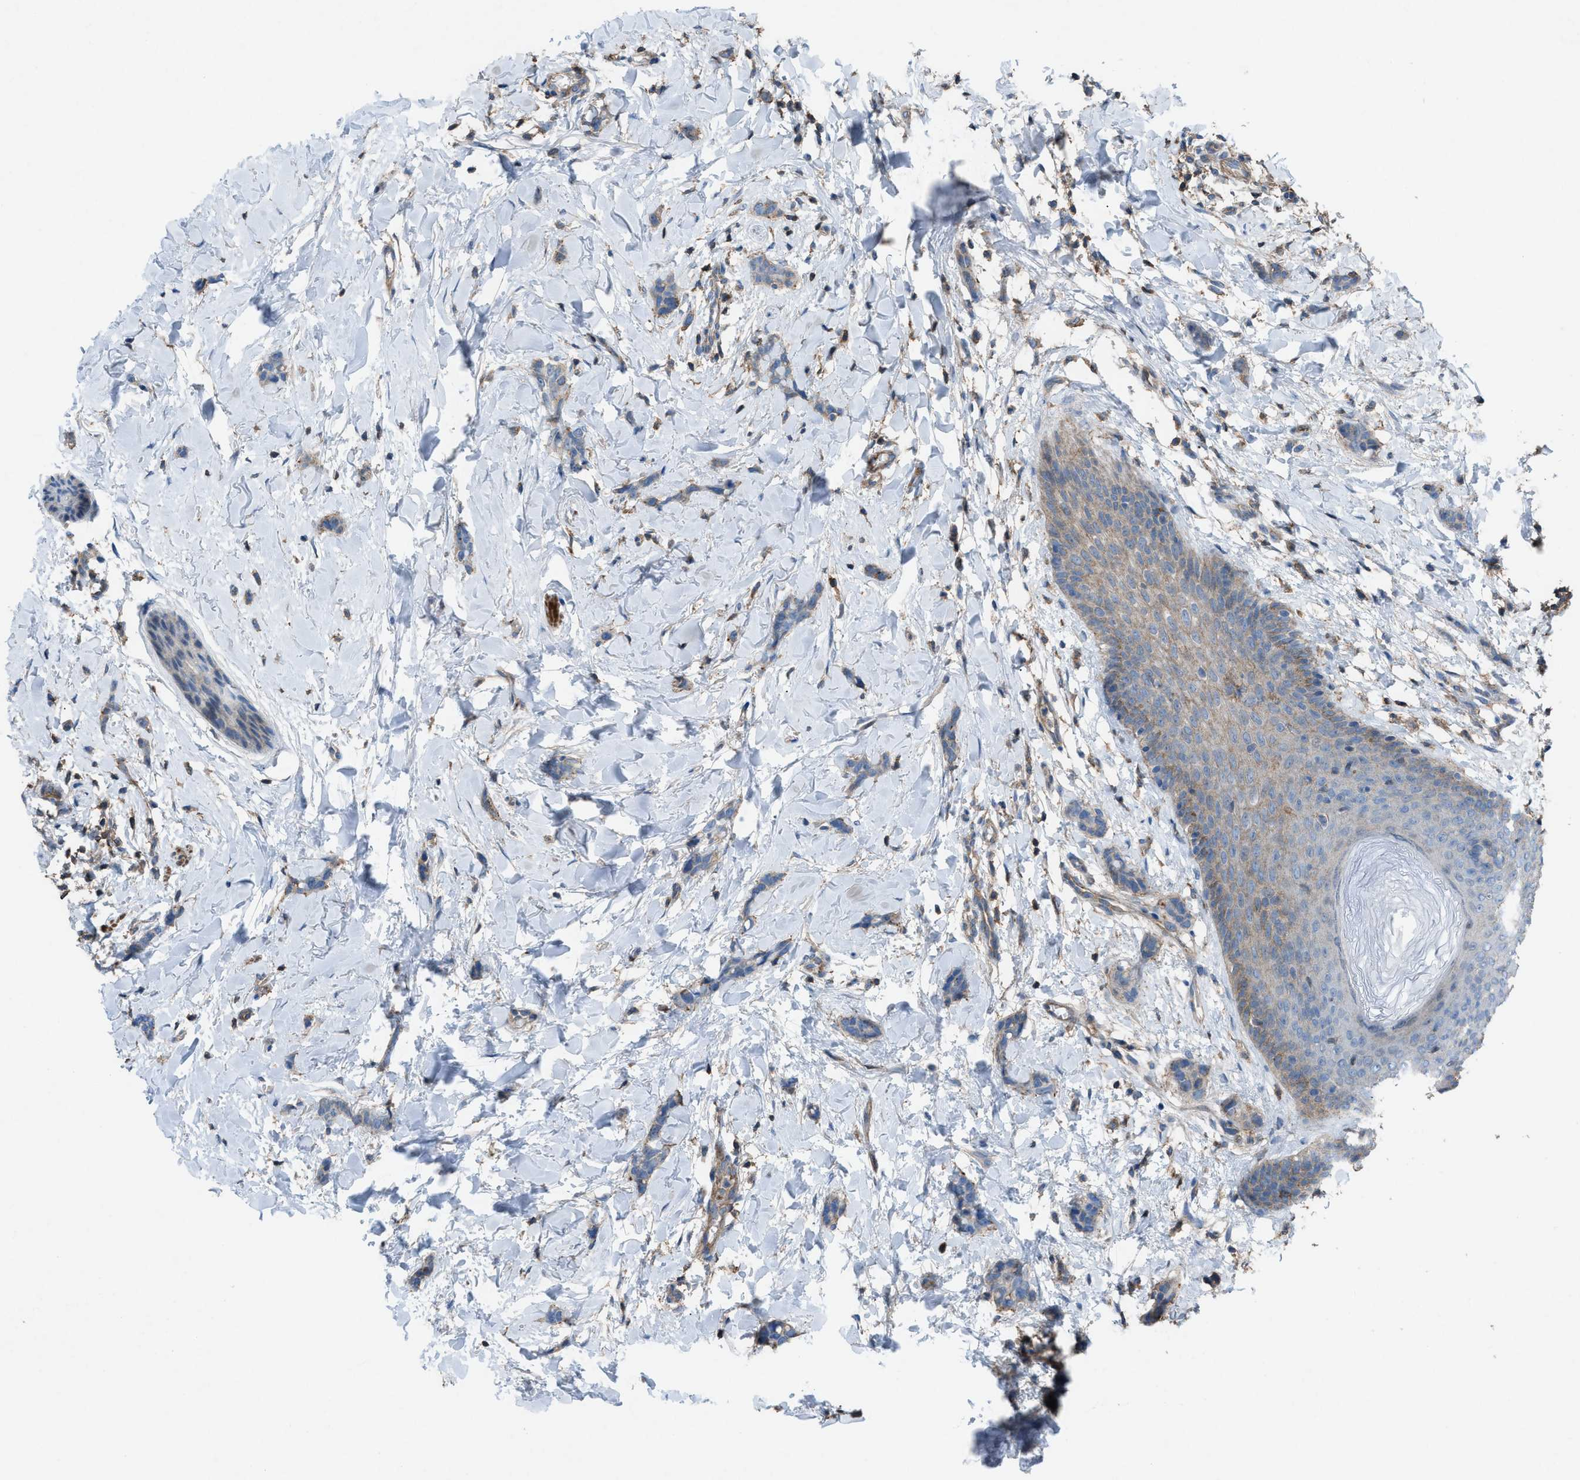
{"staining": {"intensity": "weak", "quantity": "25%-75%", "location": "cytoplasmic/membranous"}, "tissue": "breast cancer", "cell_type": "Tumor cells", "image_type": "cancer", "snomed": [{"axis": "morphology", "description": "Lobular carcinoma"}, {"axis": "topography", "description": "Skin"}, {"axis": "topography", "description": "Breast"}], "caption": "Immunohistochemistry (IHC) micrograph of breast lobular carcinoma stained for a protein (brown), which reveals low levels of weak cytoplasmic/membranous positivity in about 25%-75% of tumor cells.", "gene": "NCK2", "patient": {"sex": "female", "age": 46}}